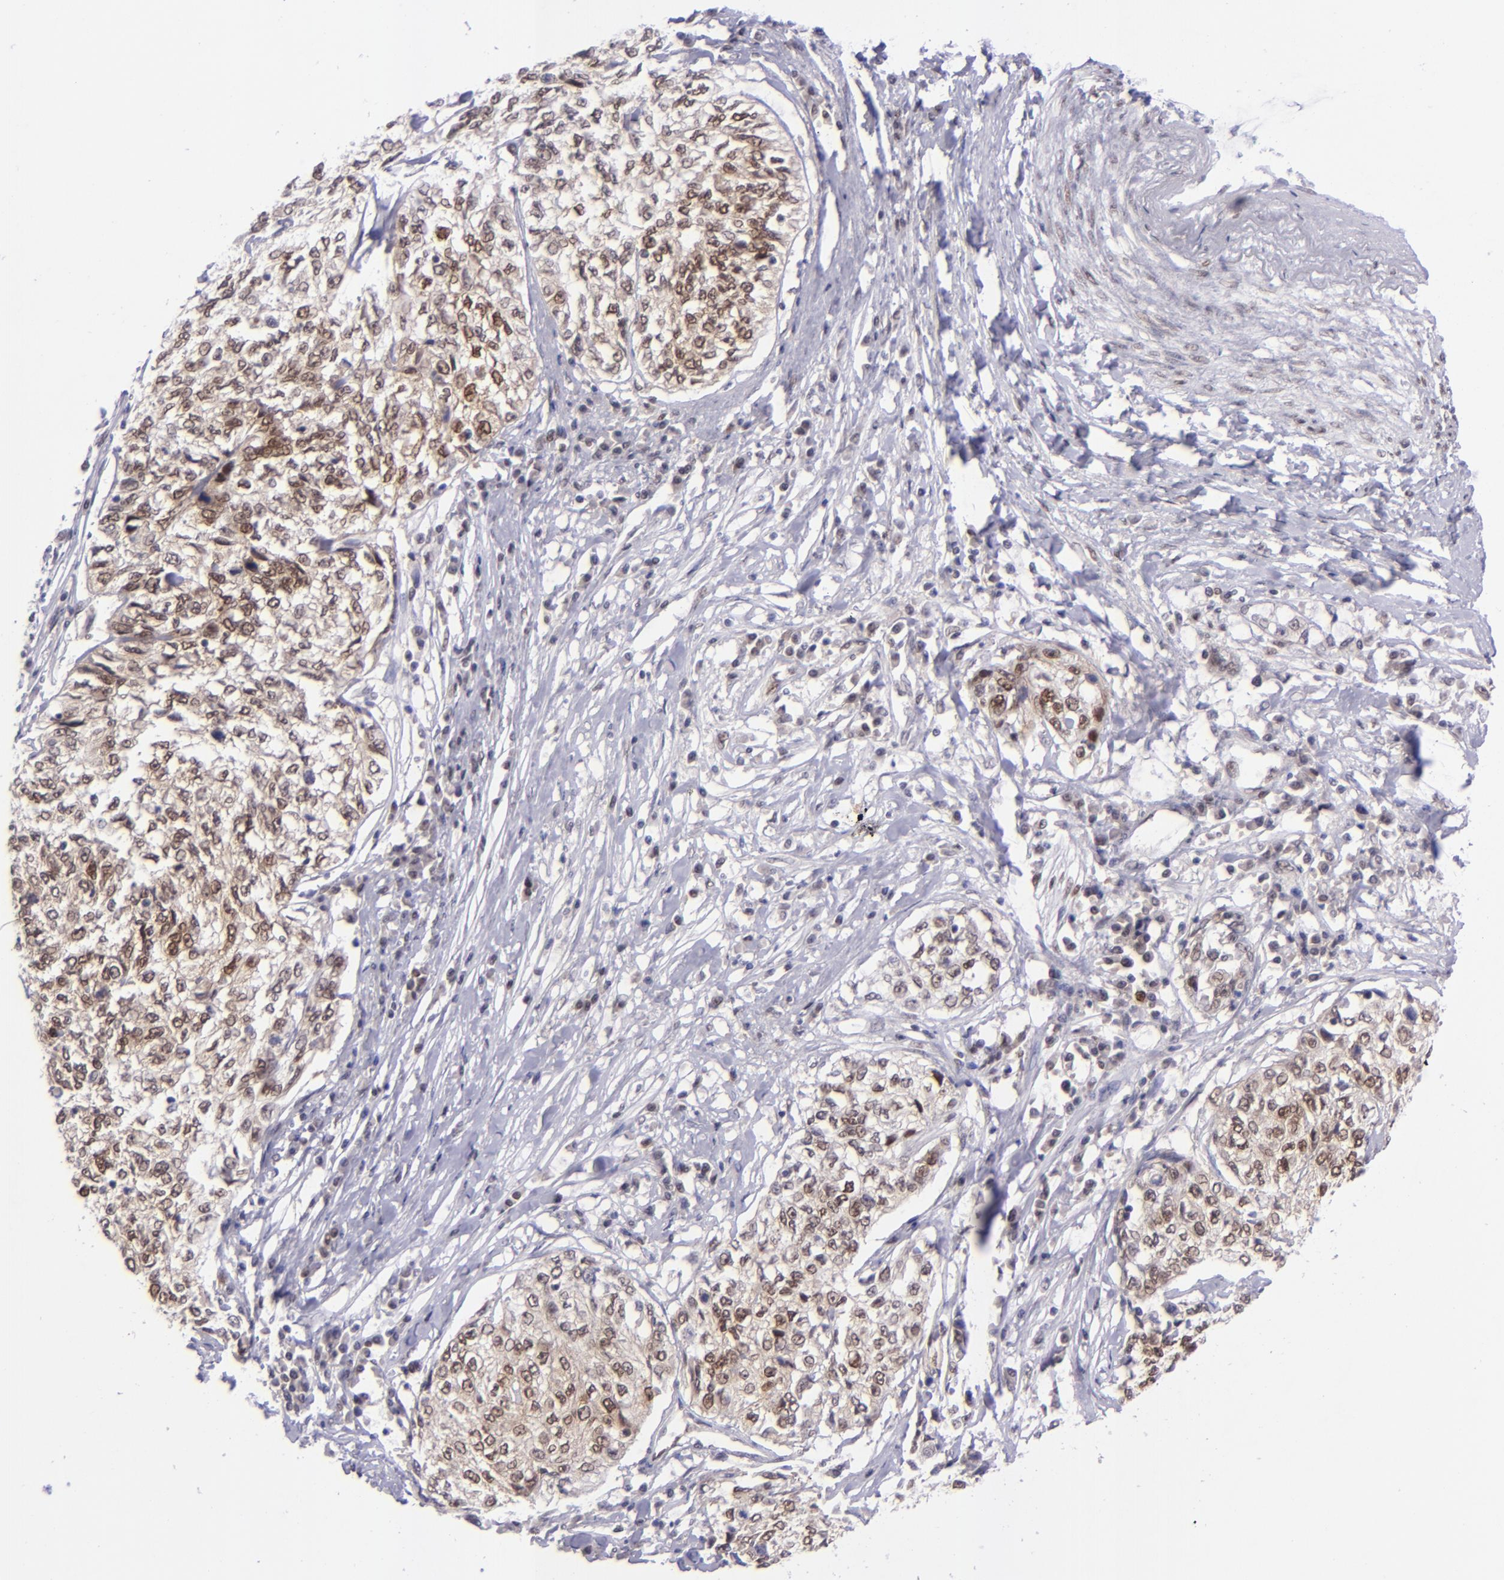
{"staining": {"intensity": "moderate", "quantity": ">75%", "location": "nuclear"}, "tissue": "cervical cancer", "cell_type": "Tumor cells", "image_type": "cancer", "snomed": [{"axis": "morphology", "description": "Squamous cell carcinoma, NOS"}, {"axis": "topography", "description": "Cervix"}], "caption": "Protein expression analysis of human squamous cell carcinoma (cervical) reveals moderate nuclear positivity in about >75% of tumor cells.", "gene": "BAG1", "patient": {"sex": "female", "age": 57}}